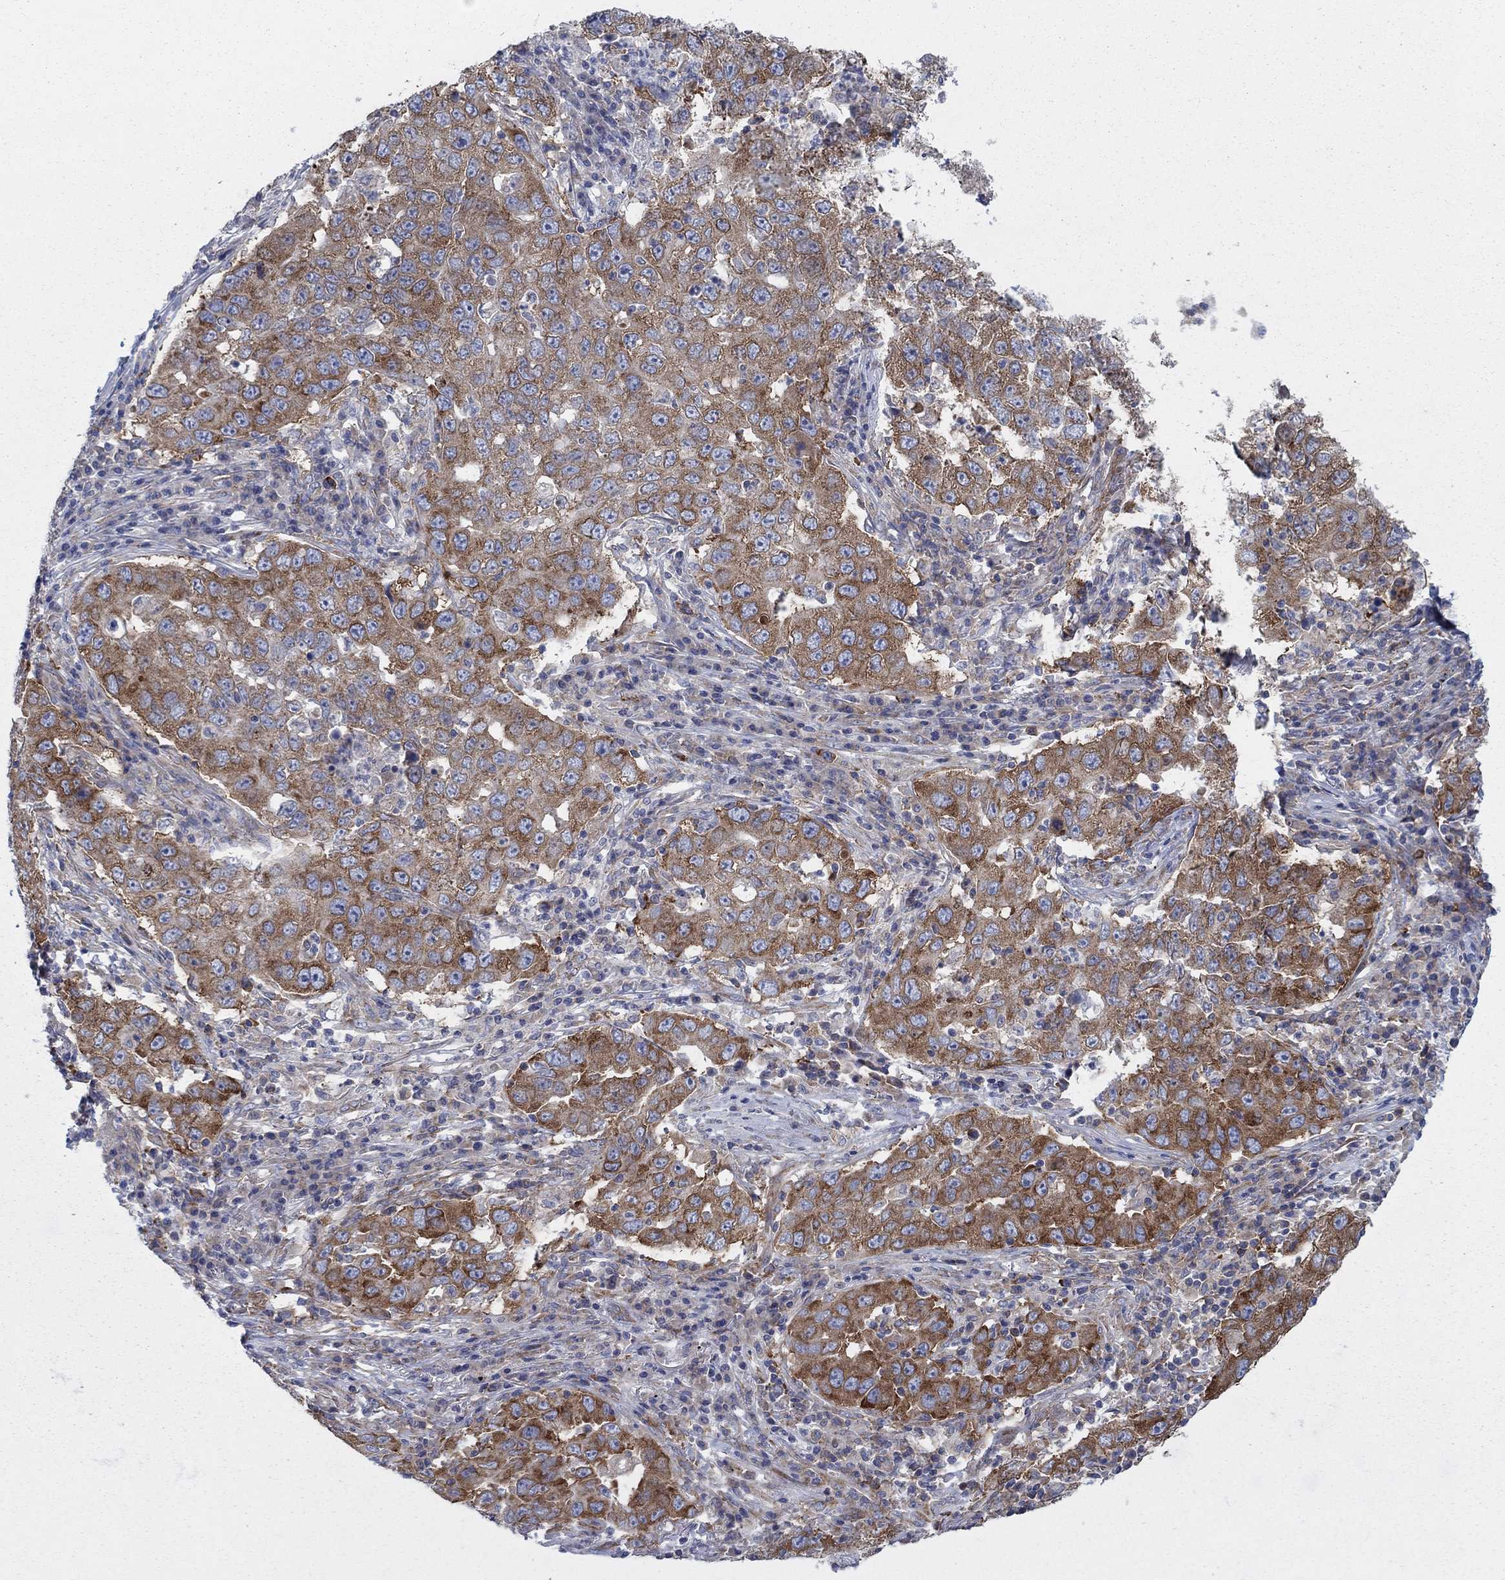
{"staining": {"intensity": "strong", "quantity": ">75%", "location": "cytoplasmic/membranous"}, "tissue": "lung cancer", "cell_type": "Tumor cells", "image_type": "cancer", "snomed": [{"axis": "morphology", "description": "Adenocarcinoma, NOS"}, {"axis": "topography", "description": "Lung"}], "caption": "Immunohistochemical staining of human lung cancer (adenocarcinoma) reveals high levels of strong cytoplasmic/membranous protein expression in approximately >75% of tumor cells.", "gene": "TMEM59", "patient": {"sex": "male", "age": 73}}